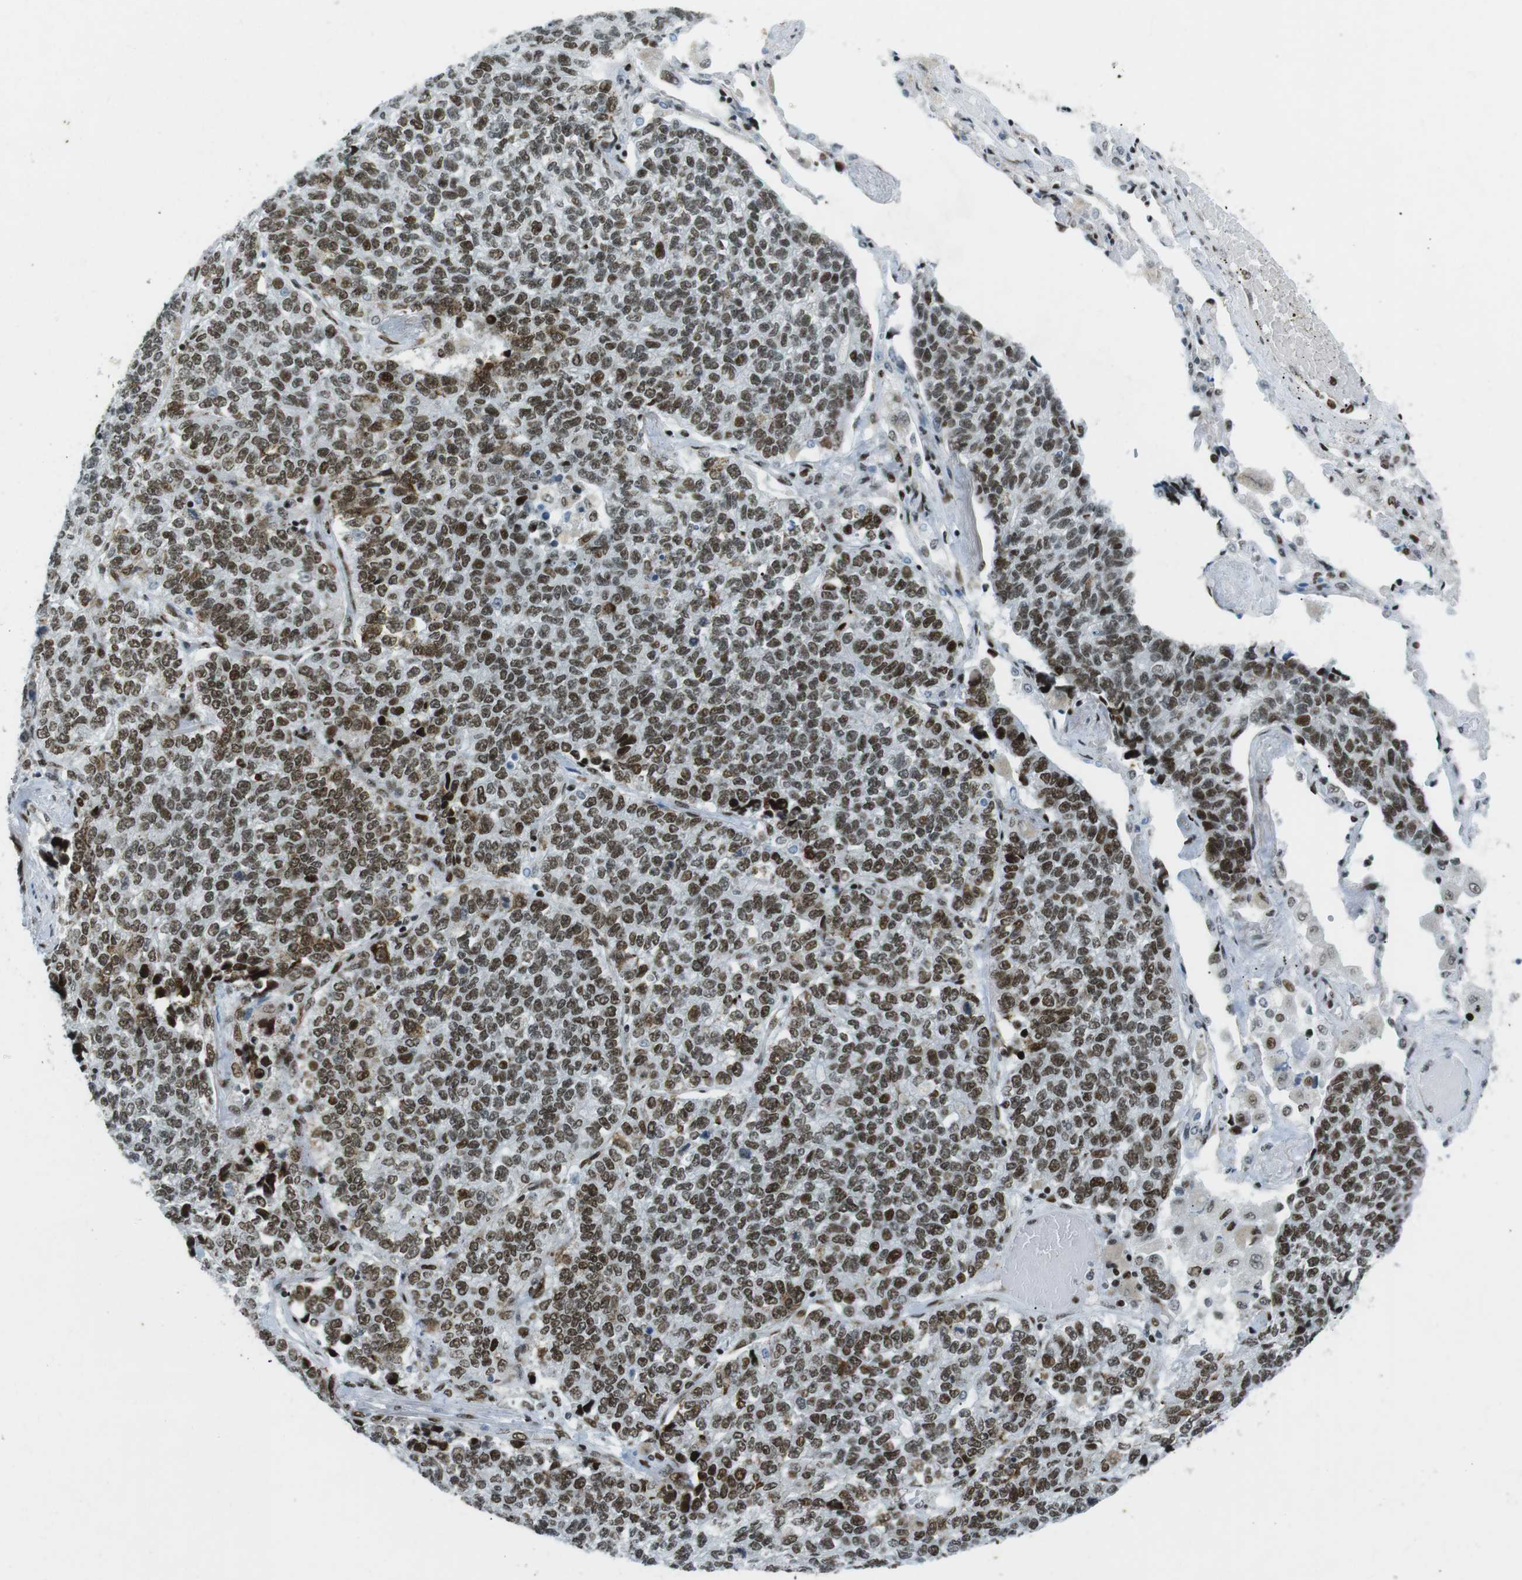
{"staining": {"intensity": "moderate", "quantity": ">75%", "location": "nuclear"}, "tissue": "lung cancer", "cell_type": "Tumor cells", "image_type": "cancer", "snomed": [{"axis": "morphology", "description": "Adenocarcinoma, NOS"}, {"axis": "topography", "description": "Lung"}], "caption": "Immunohistochemical staining of lung cancer (adenocarcinoma) displays moderate nuclear protein staining in approximately >75% of tumor cells. (DAB = brown stain, brightfield microscopy at high magnification).", "gene": "ARID1A", "patient": {"sex": "male", "age": 49}}